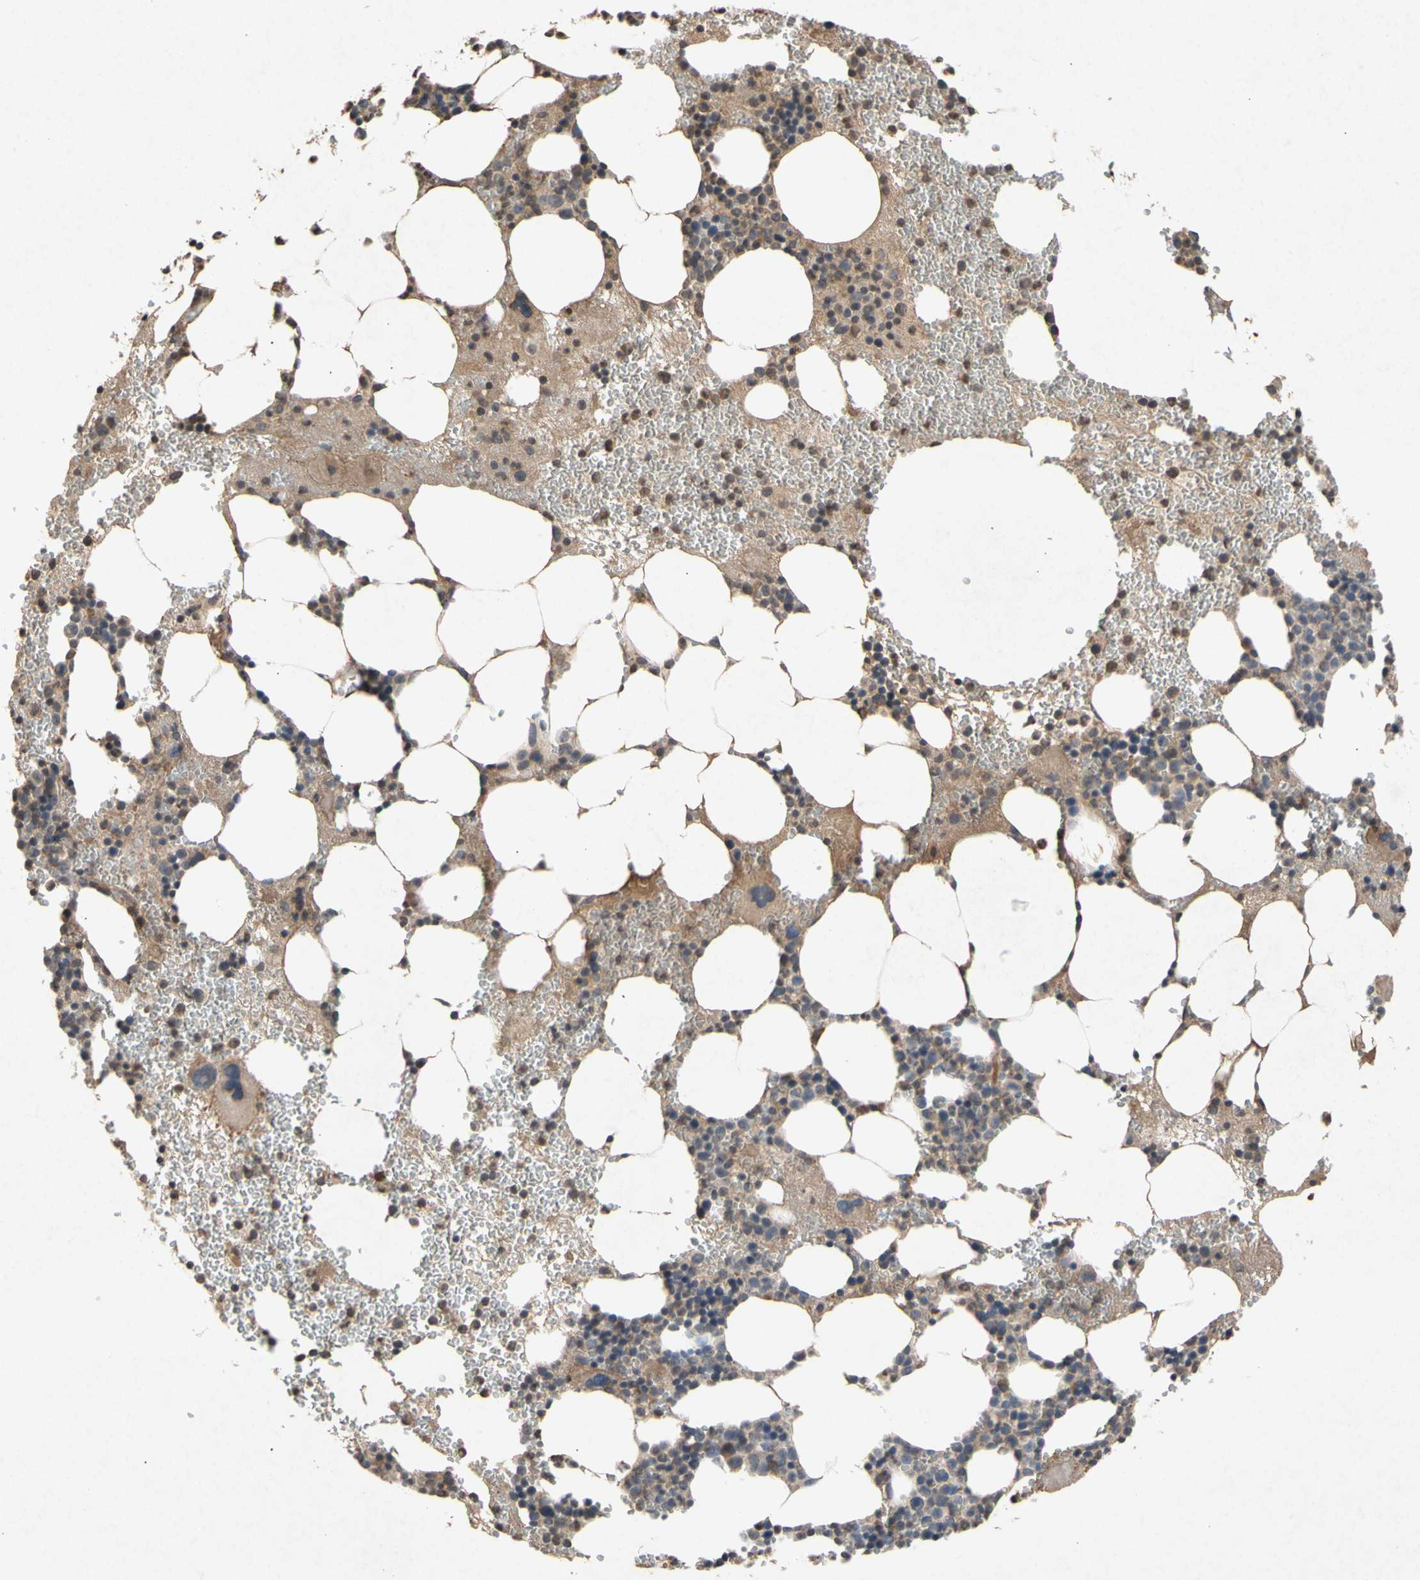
{"staining": {"intensity": "moderate", "quantity": "25%-75%", "location": "cytoplasmic/membranous"}, "tissue": "bone marrow", "cell_type": "Hematopoietic cells", "image_type": "normal", "snomed": [{"axis": "morphology", "description": "Normal tissue, NOS"}, {"axis": "morphology", "description": "Inflammation, NOS"}, {"axis": "topography", "description": "Bone marrow"}], "caption": "Immunohistochemical staining of unremarkable human bone marrow shows 25%-75% levels of moderate cytoplasmic/membranous protein expression in about 25%-75% of hematopoietic cells.", "gene": "NECTIN3", "patient": {"sex": "female", "age": 76}}